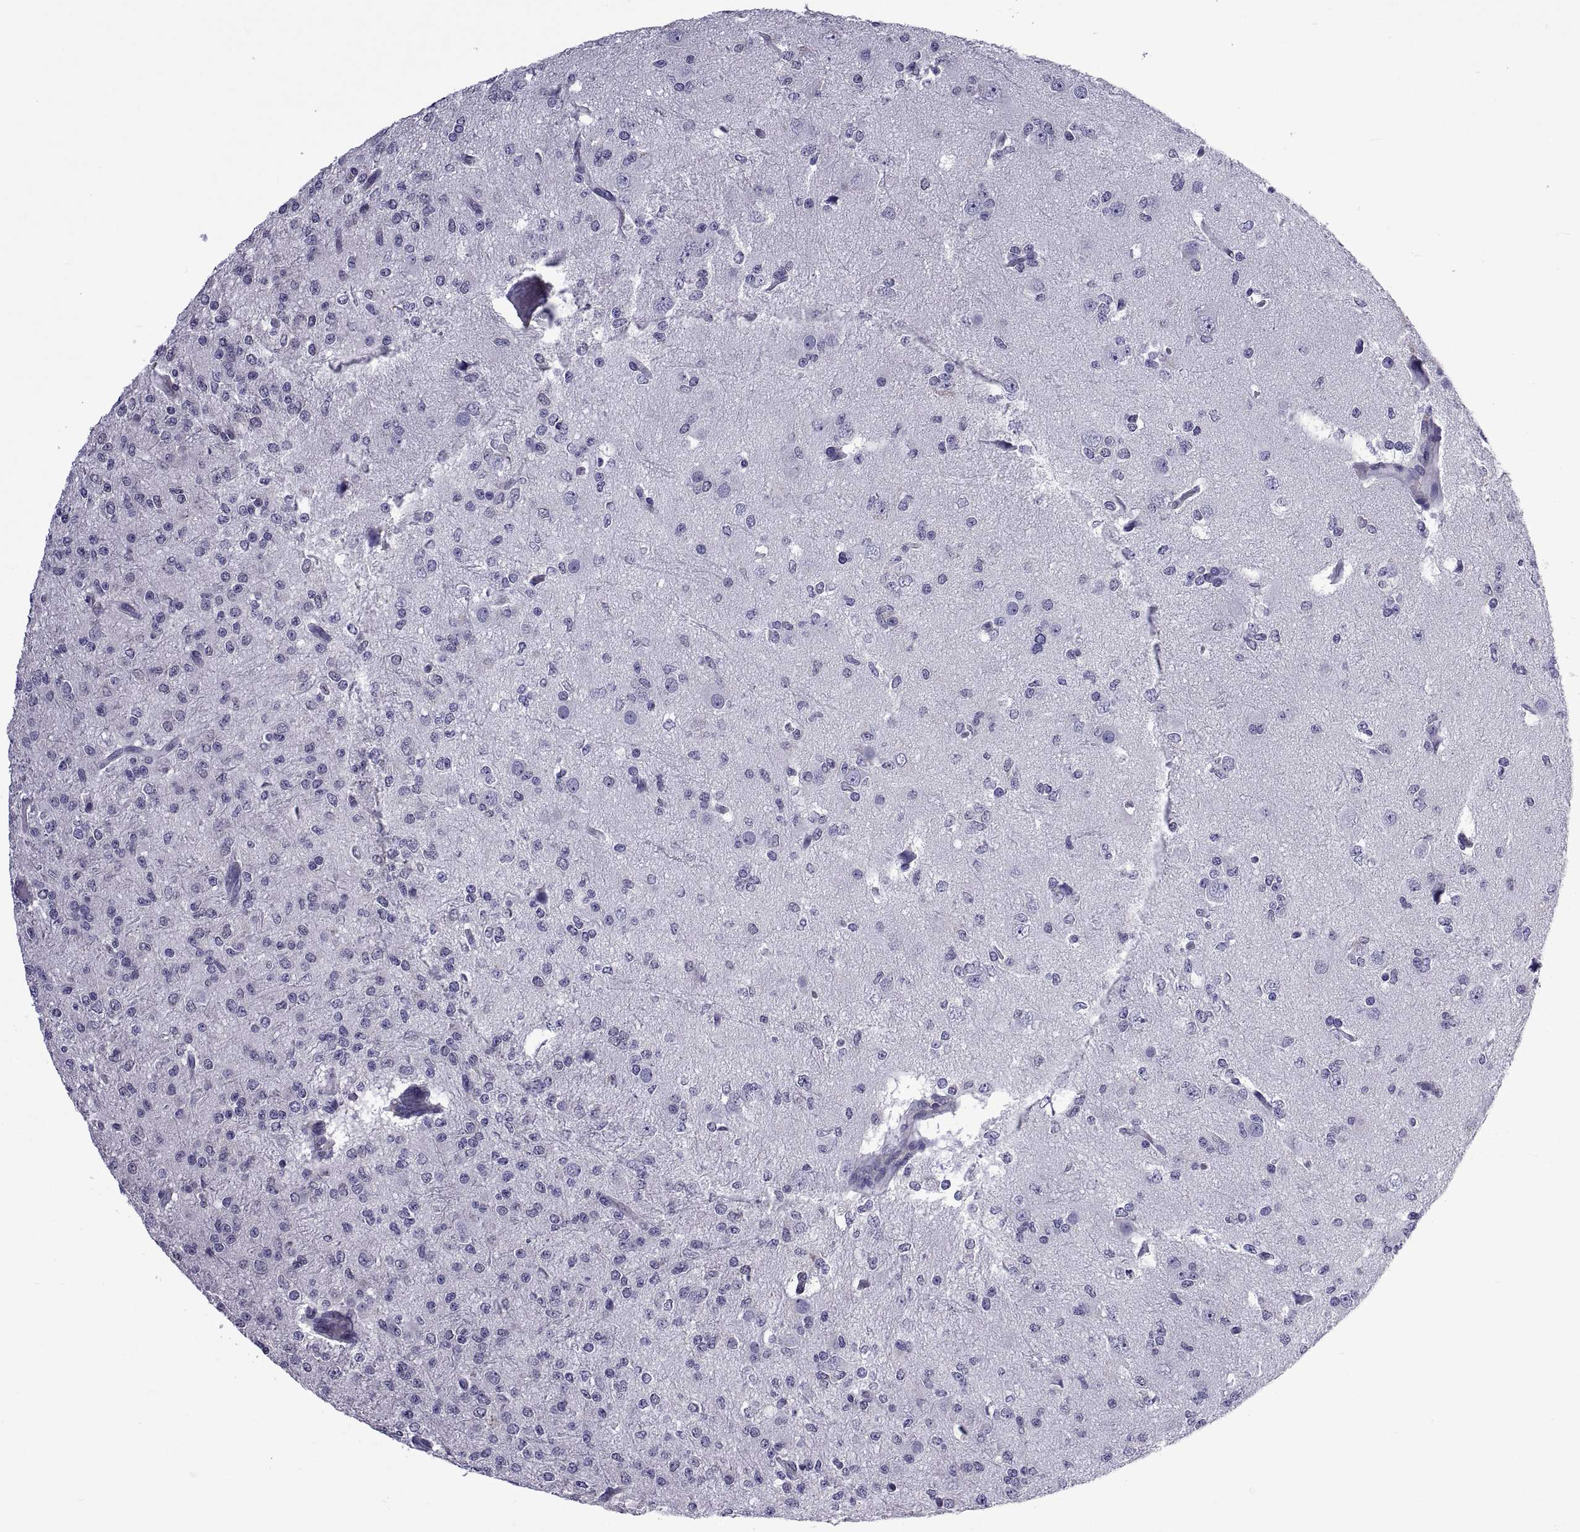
{"staining": {"intensity": "negative", "quantity": "none", "location": "none"}, "tissue": "glioma", "cell_type": "Tumor cells", "image_type": "cancer", "snomed": [{"axis": "morphology", "description": "Glioma, malignant, Low grade"}, {"axis": "topography", "description": "Brain"}], "caption": "Malignant glioma (low-grade) was stained to show a protein in brown. There is no significant staining in tumor cells. (Immunohistochemistry (ihc), brightfield microscopy, high magnification).", "gene": "LCN9", "patient": {"sex": "male", "age": 27}}